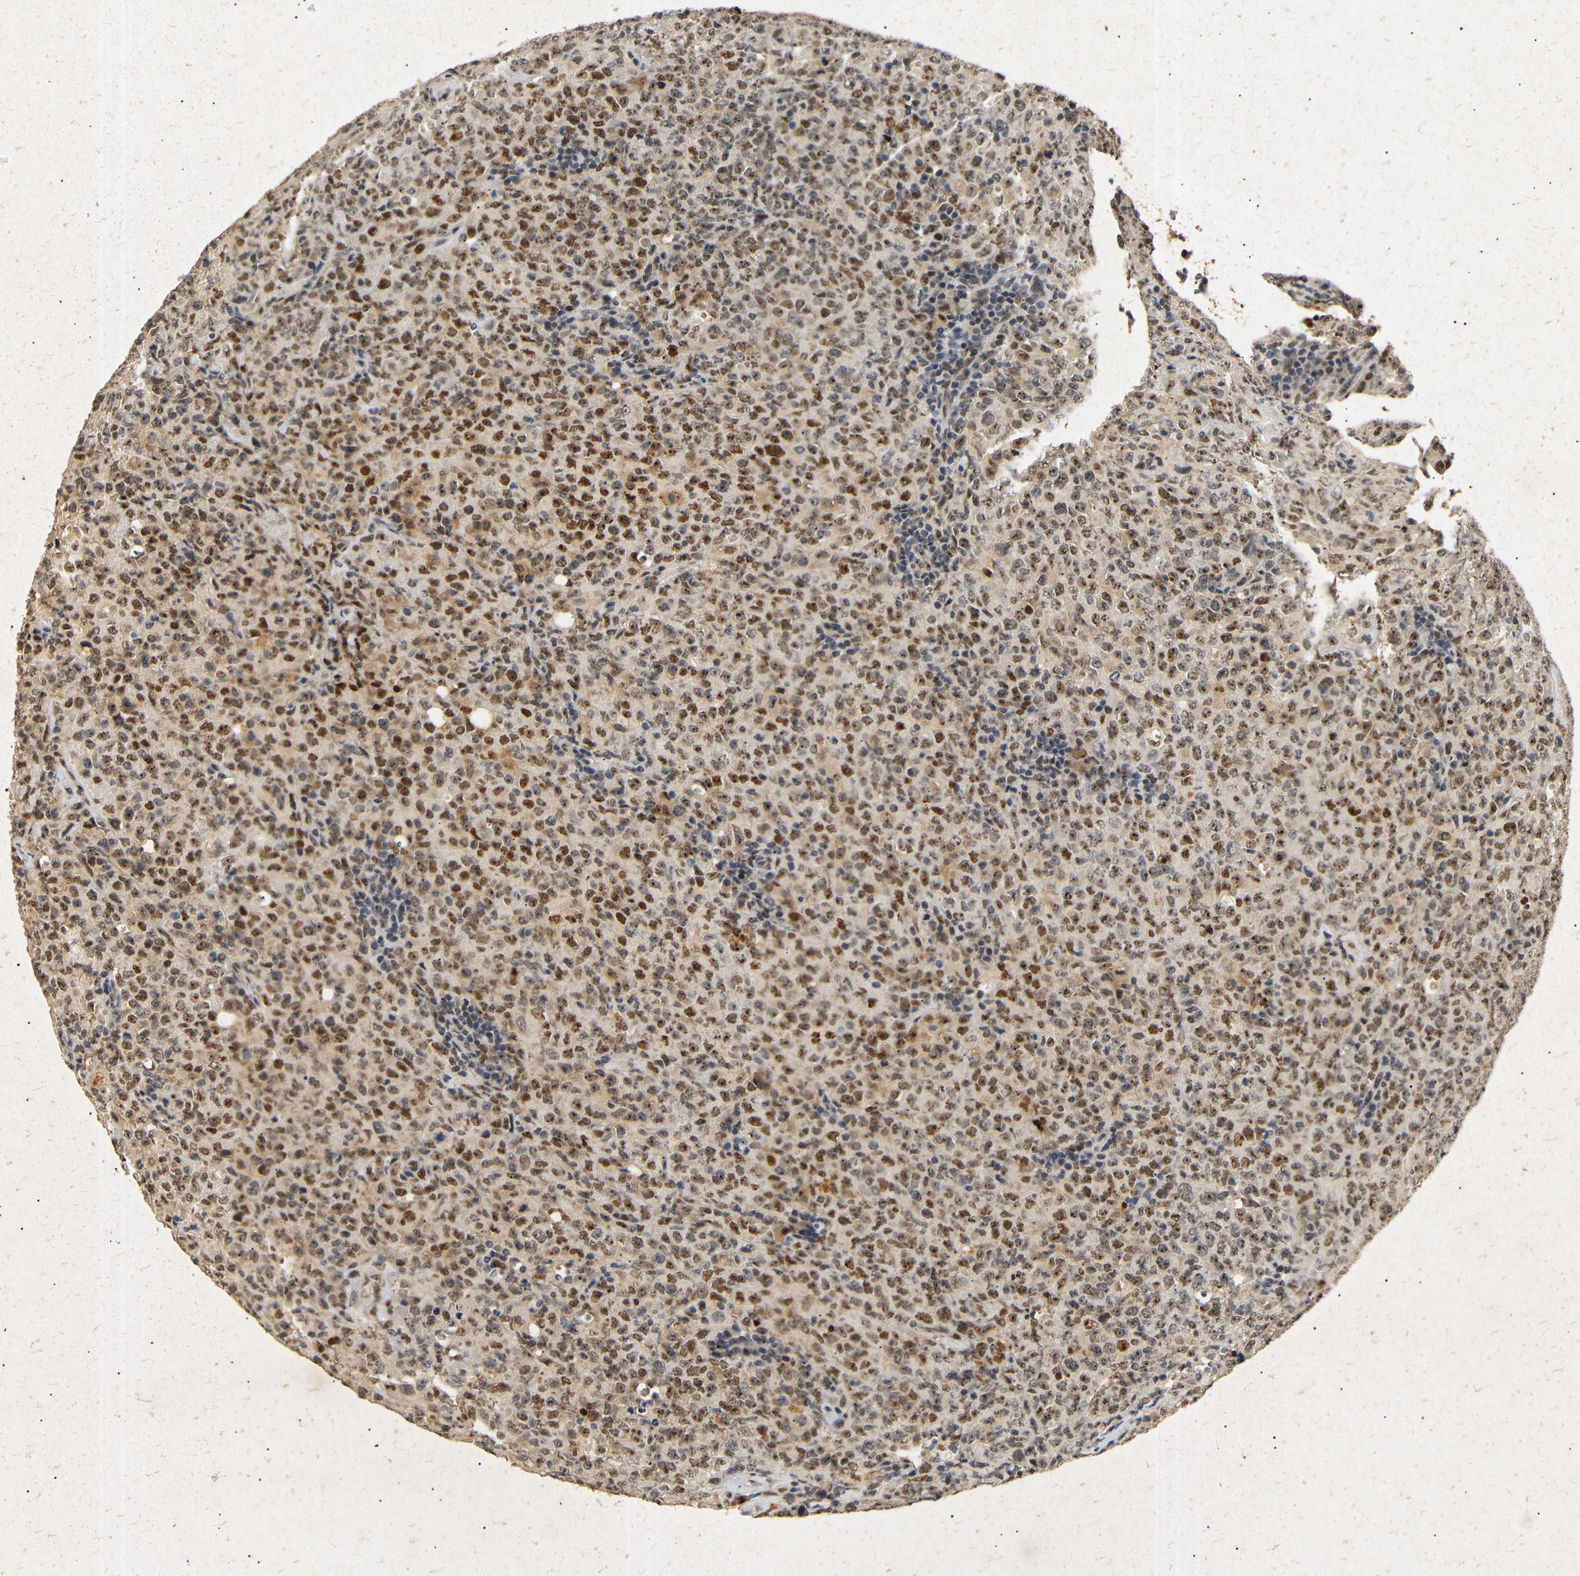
{"staining": {"intensity": "moderate", "quantity": ">75%", "location": "cytoplasmic/membranous,nuclear"}, "tissue": "lymphoma", "cell_type": "Tumor cells", "image_type": "cancer", "snomed": [{"axis": "morphology", "description": "Malignant lymphoma, non-Hodgkin's type, High grade"}, {"axis": "topography", "description": "Tonsil"}], "caption": "Approximately >75% of tumor cells in high-grade malignant lymphoma, non-Hodgkin's type demonstrate moderate cytoplasmic/membranous and nuclear protein positivity as visualized by brown immunohistochemical staining.", "gene": "PARN", "patient": {"sex": "female", "age": 36}}